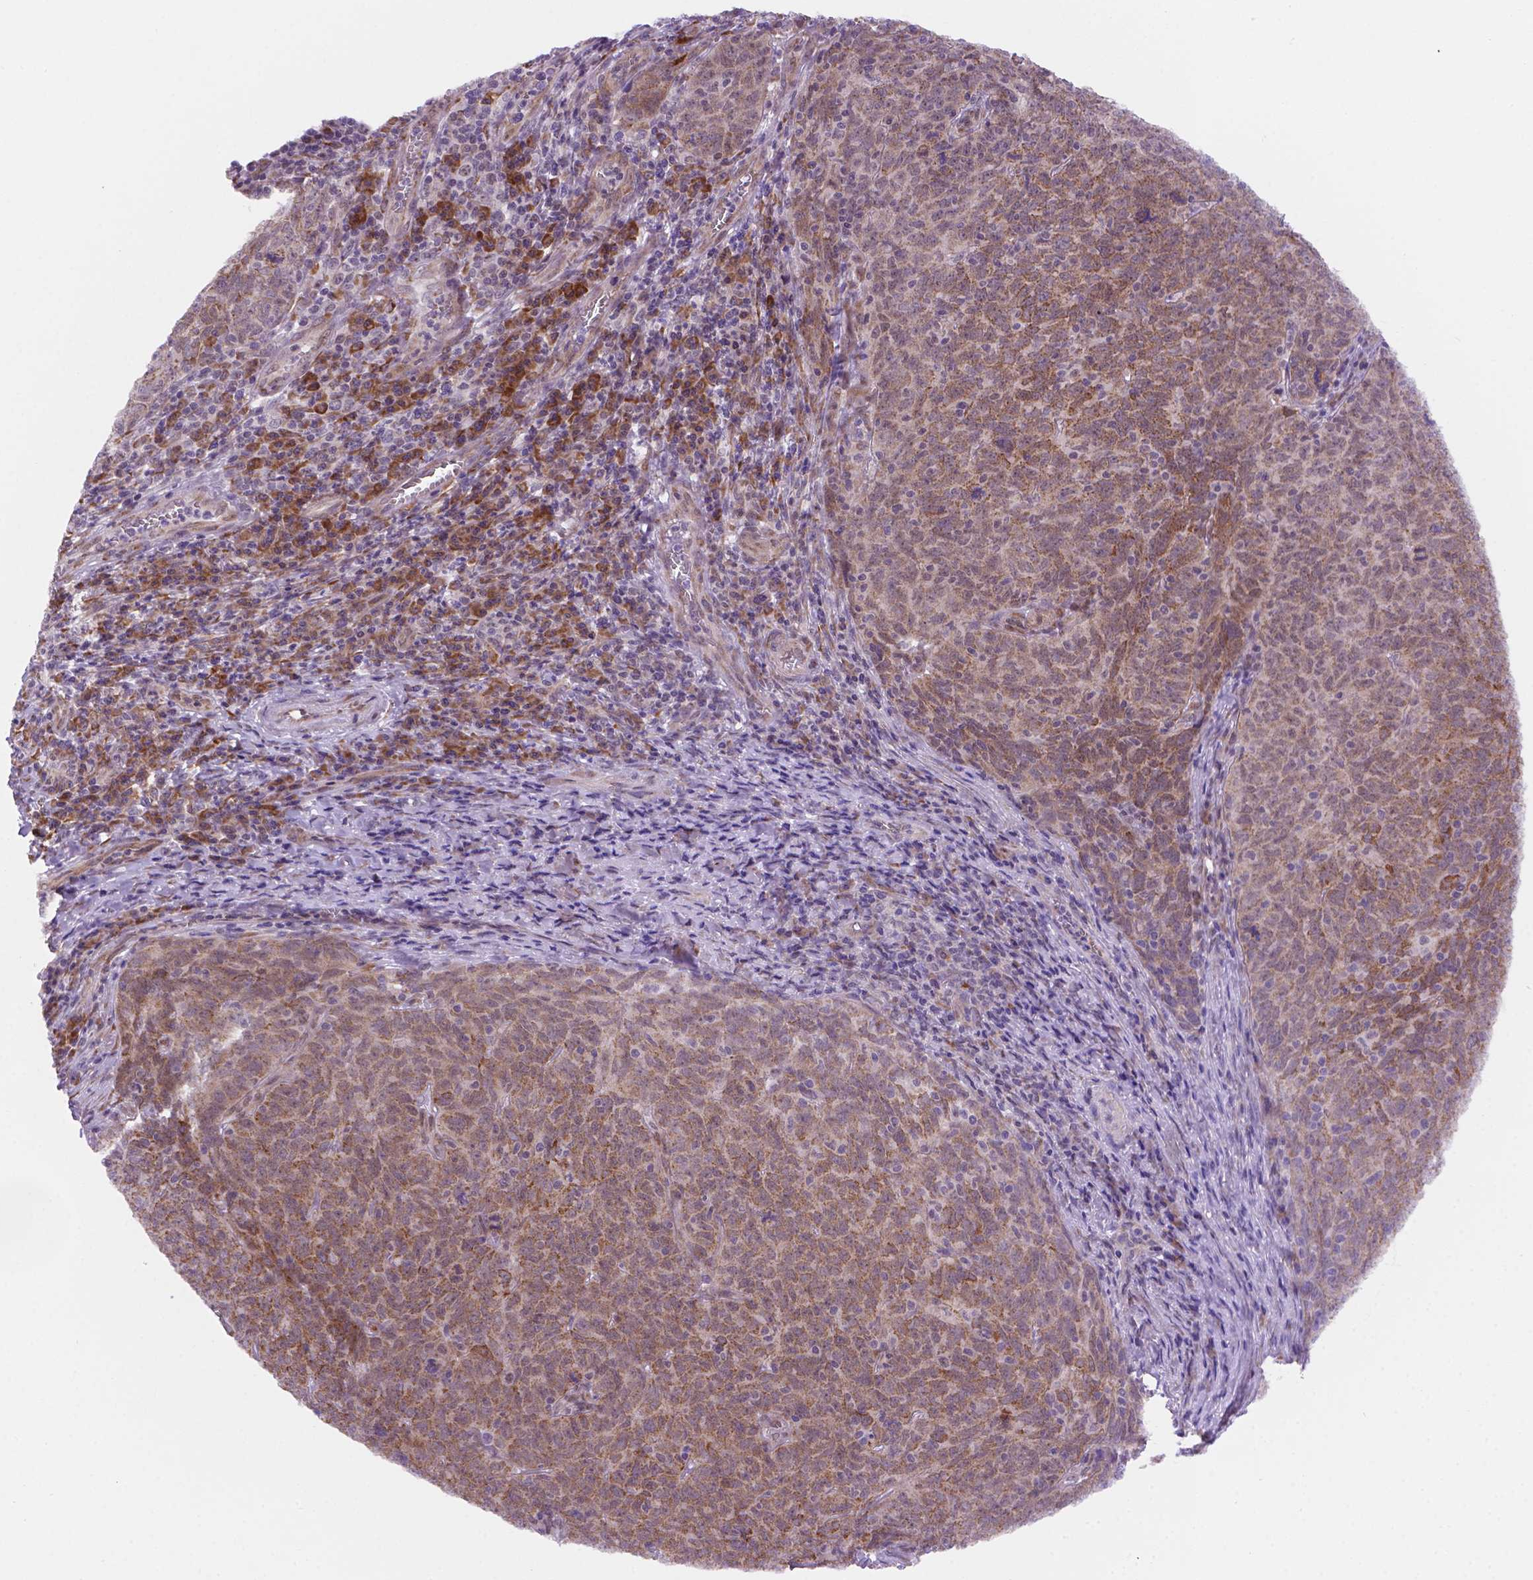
{"staining": {"intensity": "moderate", "quantity": ">75%", "location": "cytoplasmic/membranous"}, "tissue": "skin cancer", "cell_type": "Tumor cells", "image_type": "cancer", "snomed": [{"axis": "morphology", "description": "Squamous cell carcinoma, NOS"}, {"axis": "topography", "description": "Skin"}, {"axis": "topography", "description": "Anal"}], "caption": "Immunohistochemical staining of human skin cancer (squamous cell carcinoma) shows moderate cytoplasmic/membranous protein staining in about >75% of tumor cells. The protein is shown in brown color, while the nuclei are stained blue.", "gene": "FNIP1", "patient": {"sex": "female", "age": 51}}